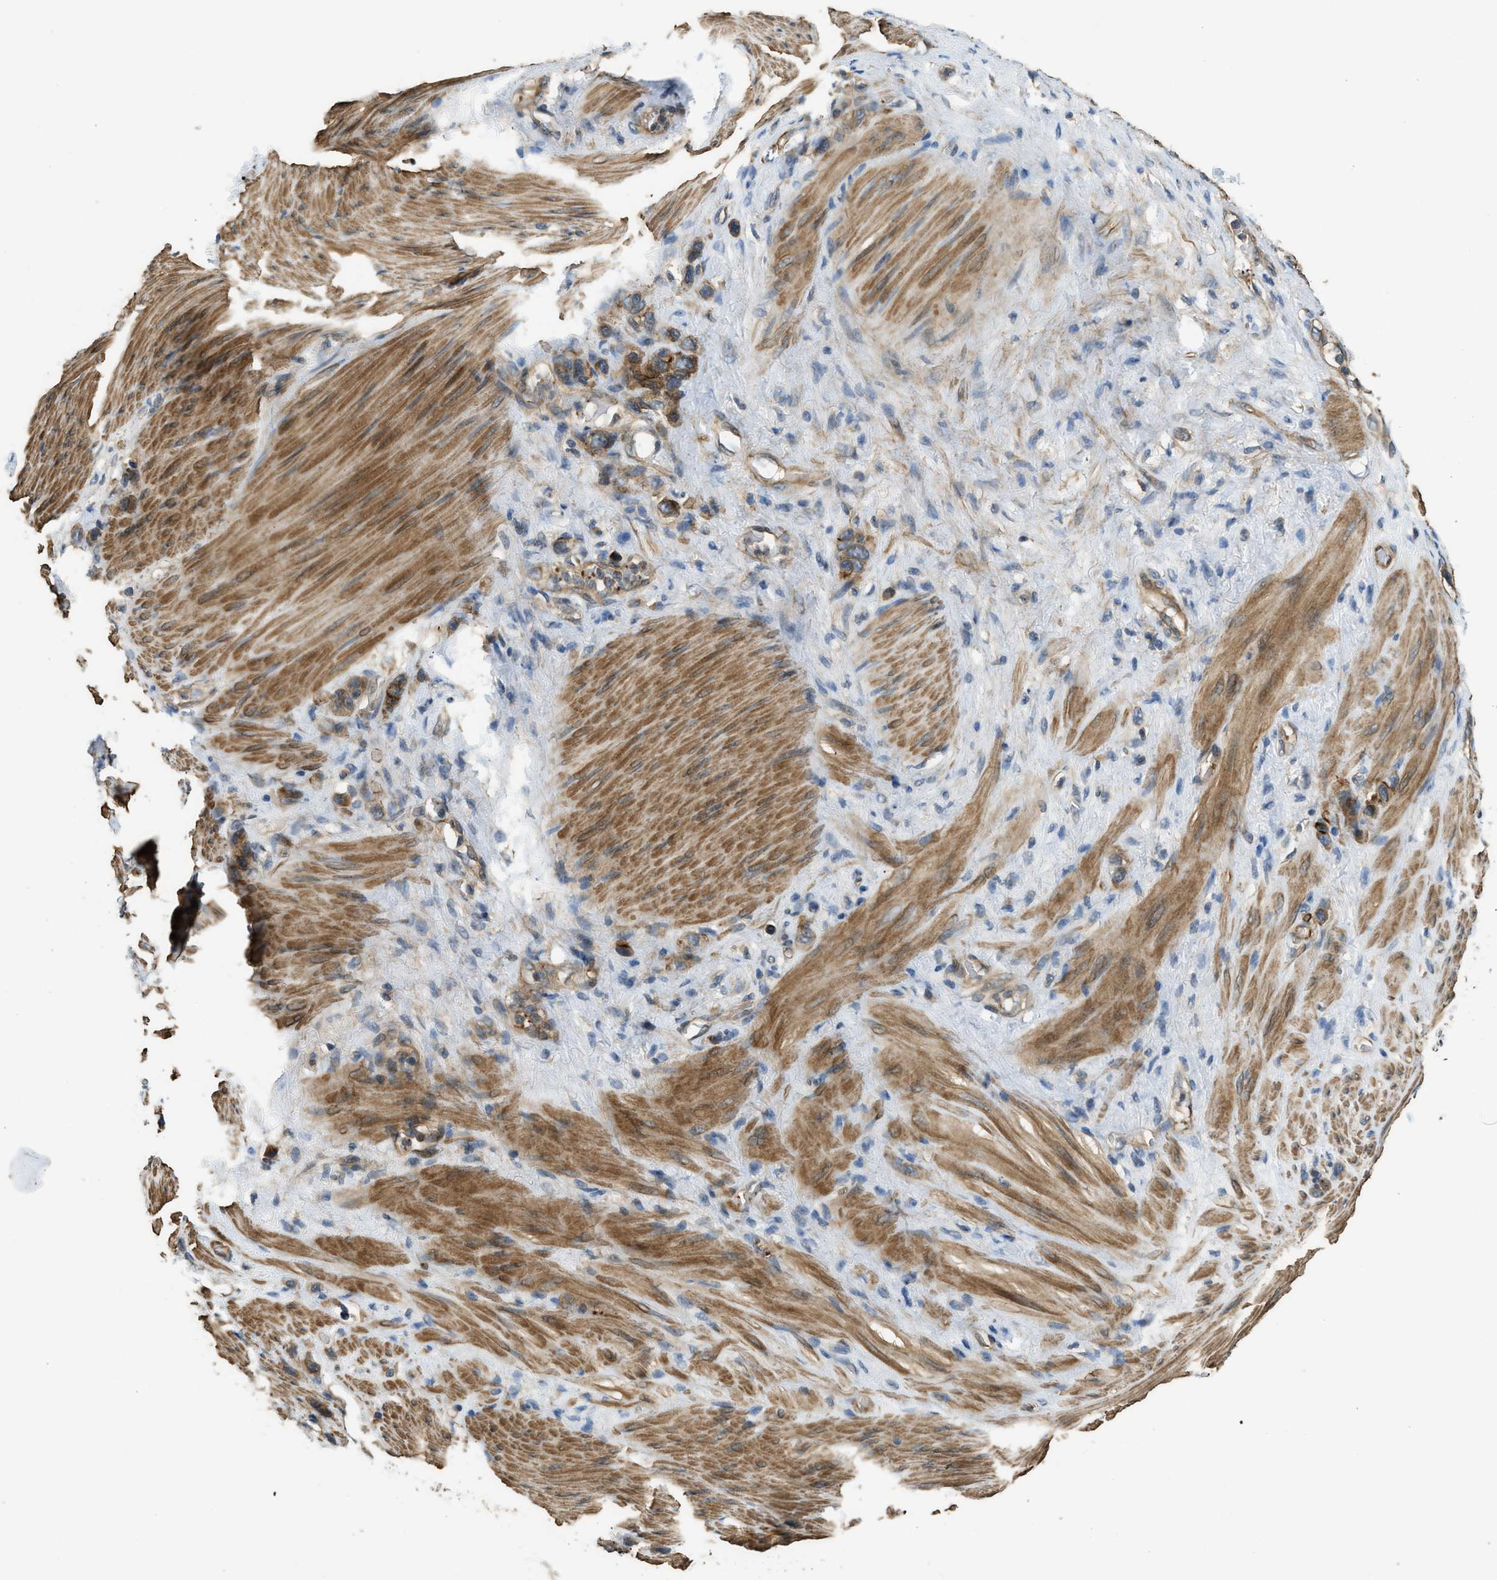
{"staining": {"intensity": "moderate", "quantity": ">75%", "location": "cytoplasmic/membranous"}, "tissue": "stomach cancer", "cell_type": "Tumor cells", "image_type": "cancer", "snomed": [{"axis": "morphology", "description": "Adenocarcinoma, NOS"}, {"axis": "morphology", "description": "Adenocarcinoma, High grade"}, {"axis": "topography", "description": "Stomach, upper"}, {"axis": "topography", "description": "Stomach, lower"}], "caption": "Brown immunohistochemical staining in stomach cancer displays moderate cytoplasmic/membranous positivity in about >75% of tumor cells.", "gene": "CGN", "patient": {"sex": "female", "age": 65}}